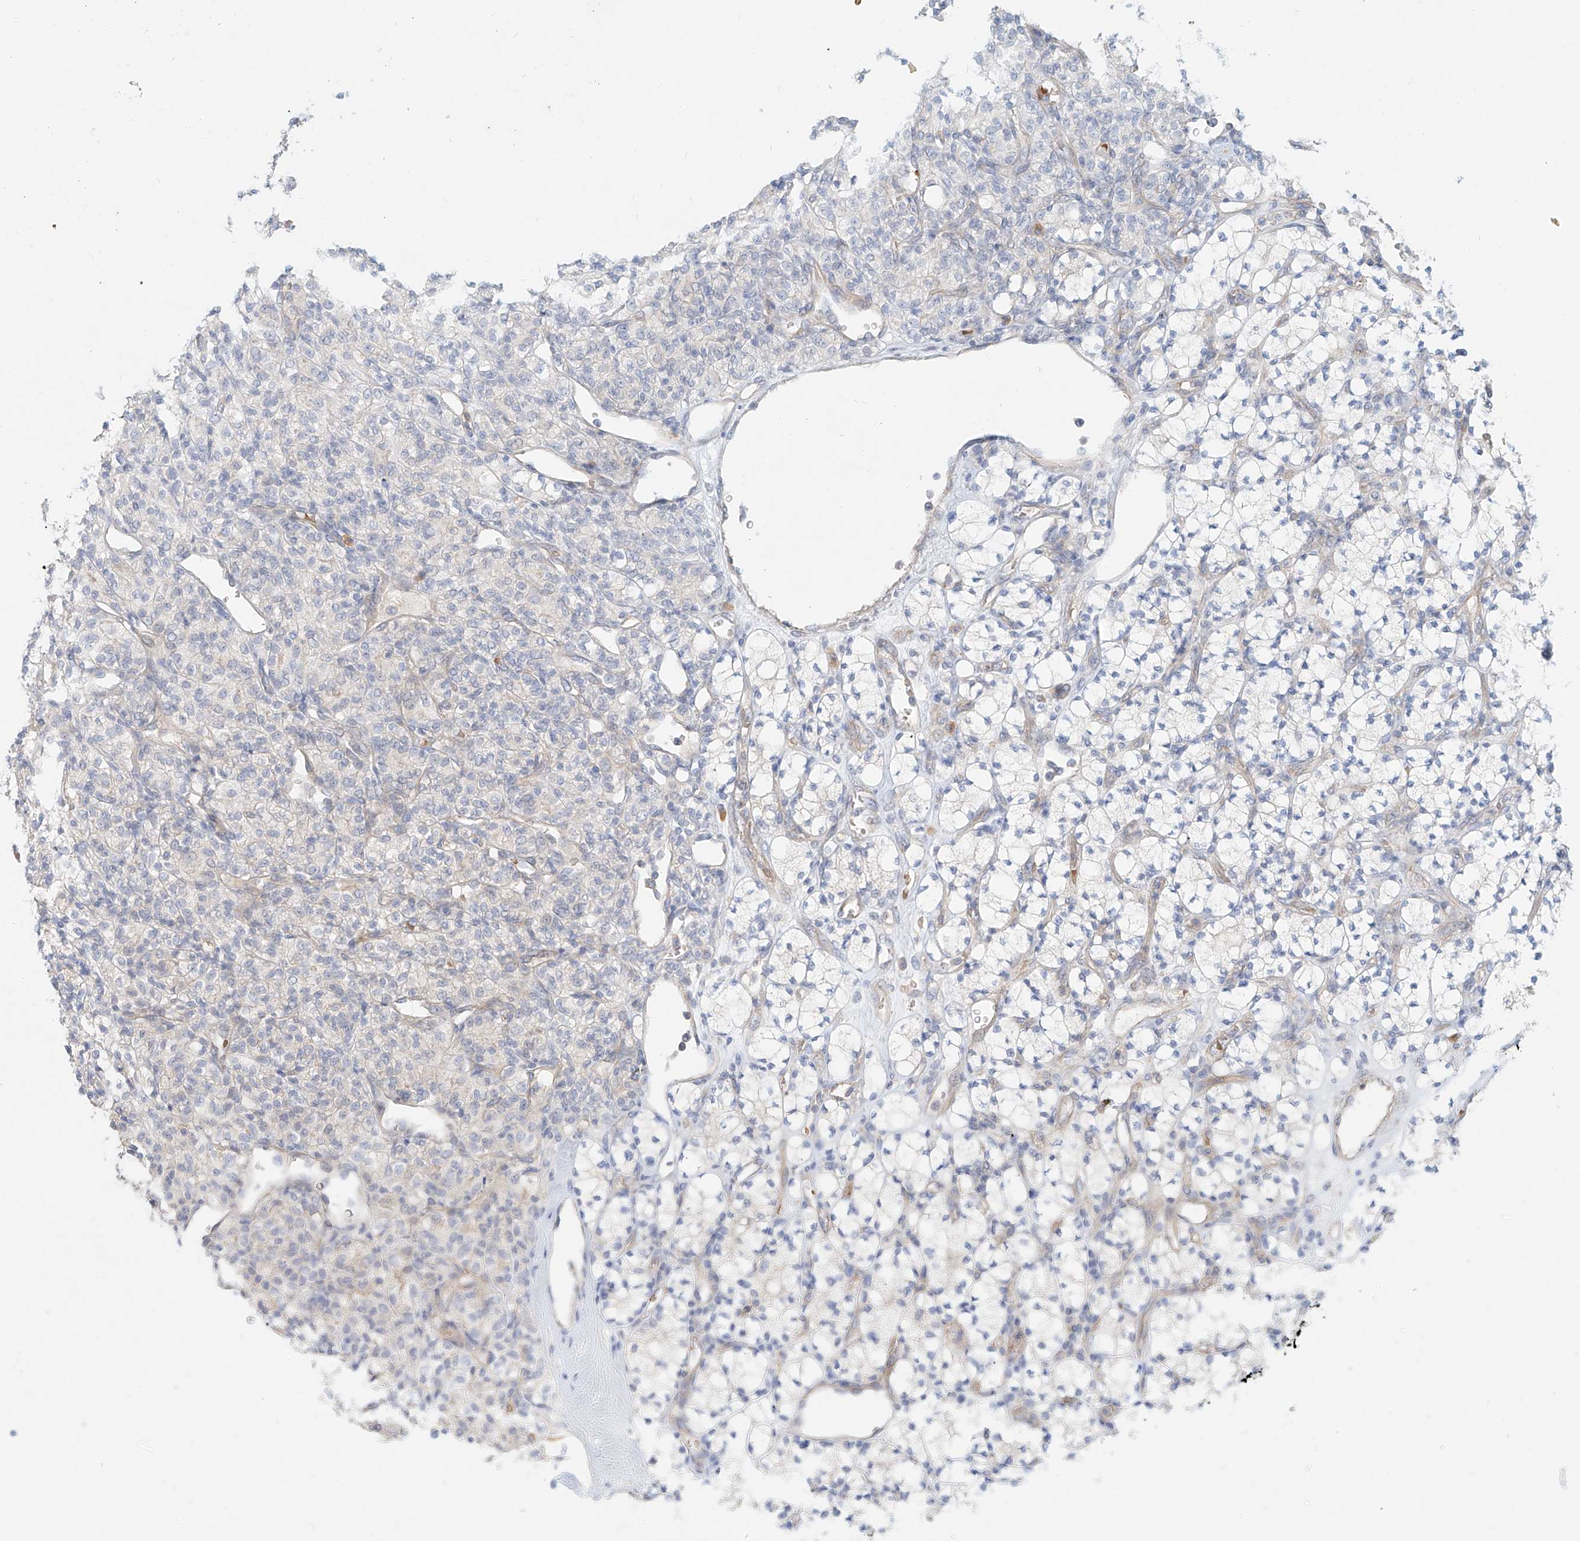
{"staining": {"intensity": "negative", "quantity": "none", "location": "none"}, "tissue": "renal cancer", "cell_type": "Tumor cells", "image_type": "cancer", "snomed": [{"axis": "morphology", "description": "Adenocarcinoma, NOS"}, {"axis": "topography", "description": "Kidney"}], "caption": "Immunohistochemistry (IHC) of human renal adenocarcinoma reveals no staining in tumor cells.", "gene": "SYTL3", "patient": {"sex": "male", "age": 77}}